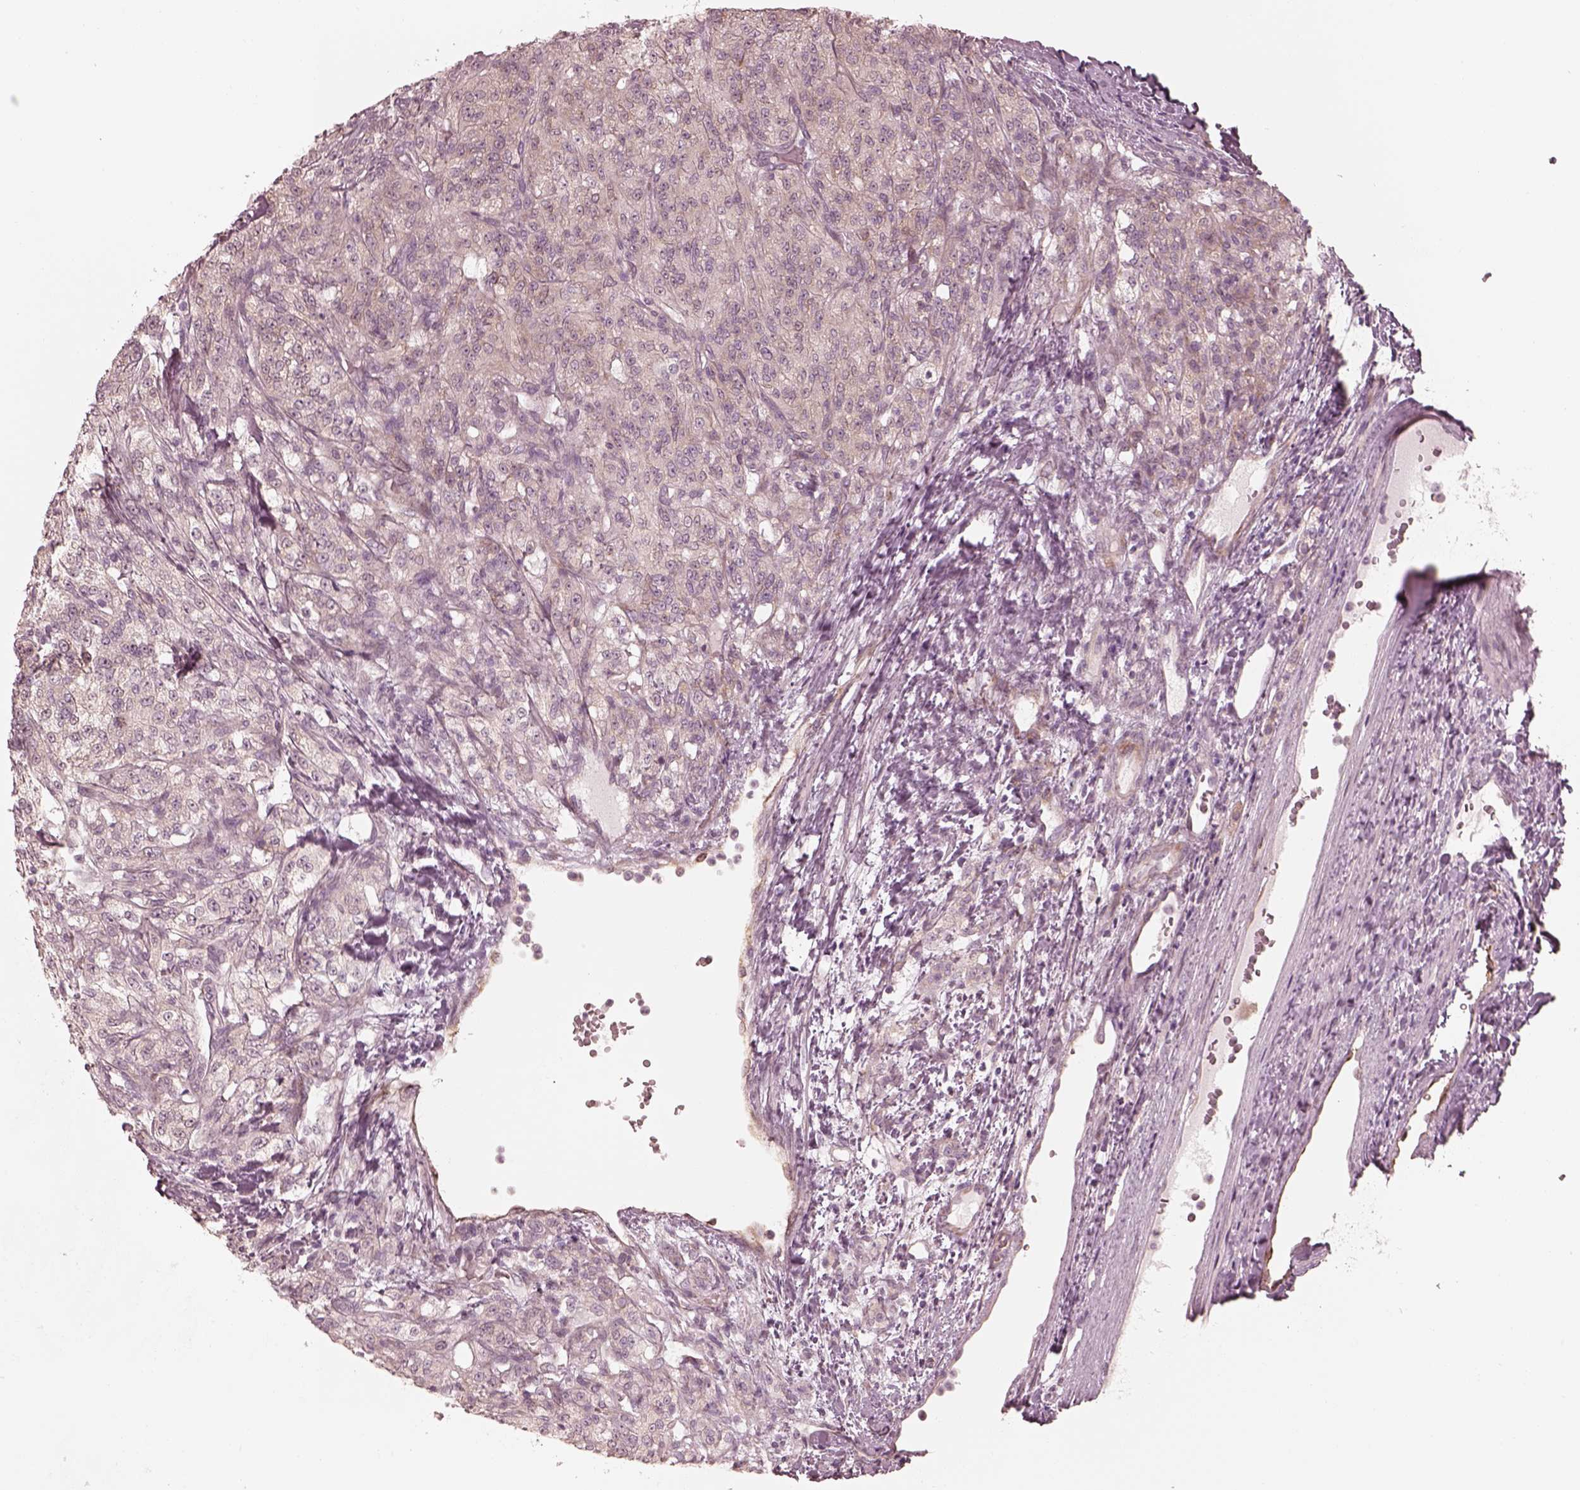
{"staining": {"intensity": "negative", "quantity": "none", "location": "none"}, "tissue": "renal cancer", "cell_type": "Tumor cells", "image_type": "cancer", "snomed": [{"axis": "morphology", "description": "Adenocarcinoma, NOS"}, {"axis": "topography", "description": "Kidney"}], "caption": "Photomicrograph shows no protein staining in tumor cells of renal cancer tissue.", "gene": "RAB3C", "patient": {"sex": "female", "age": 63}}